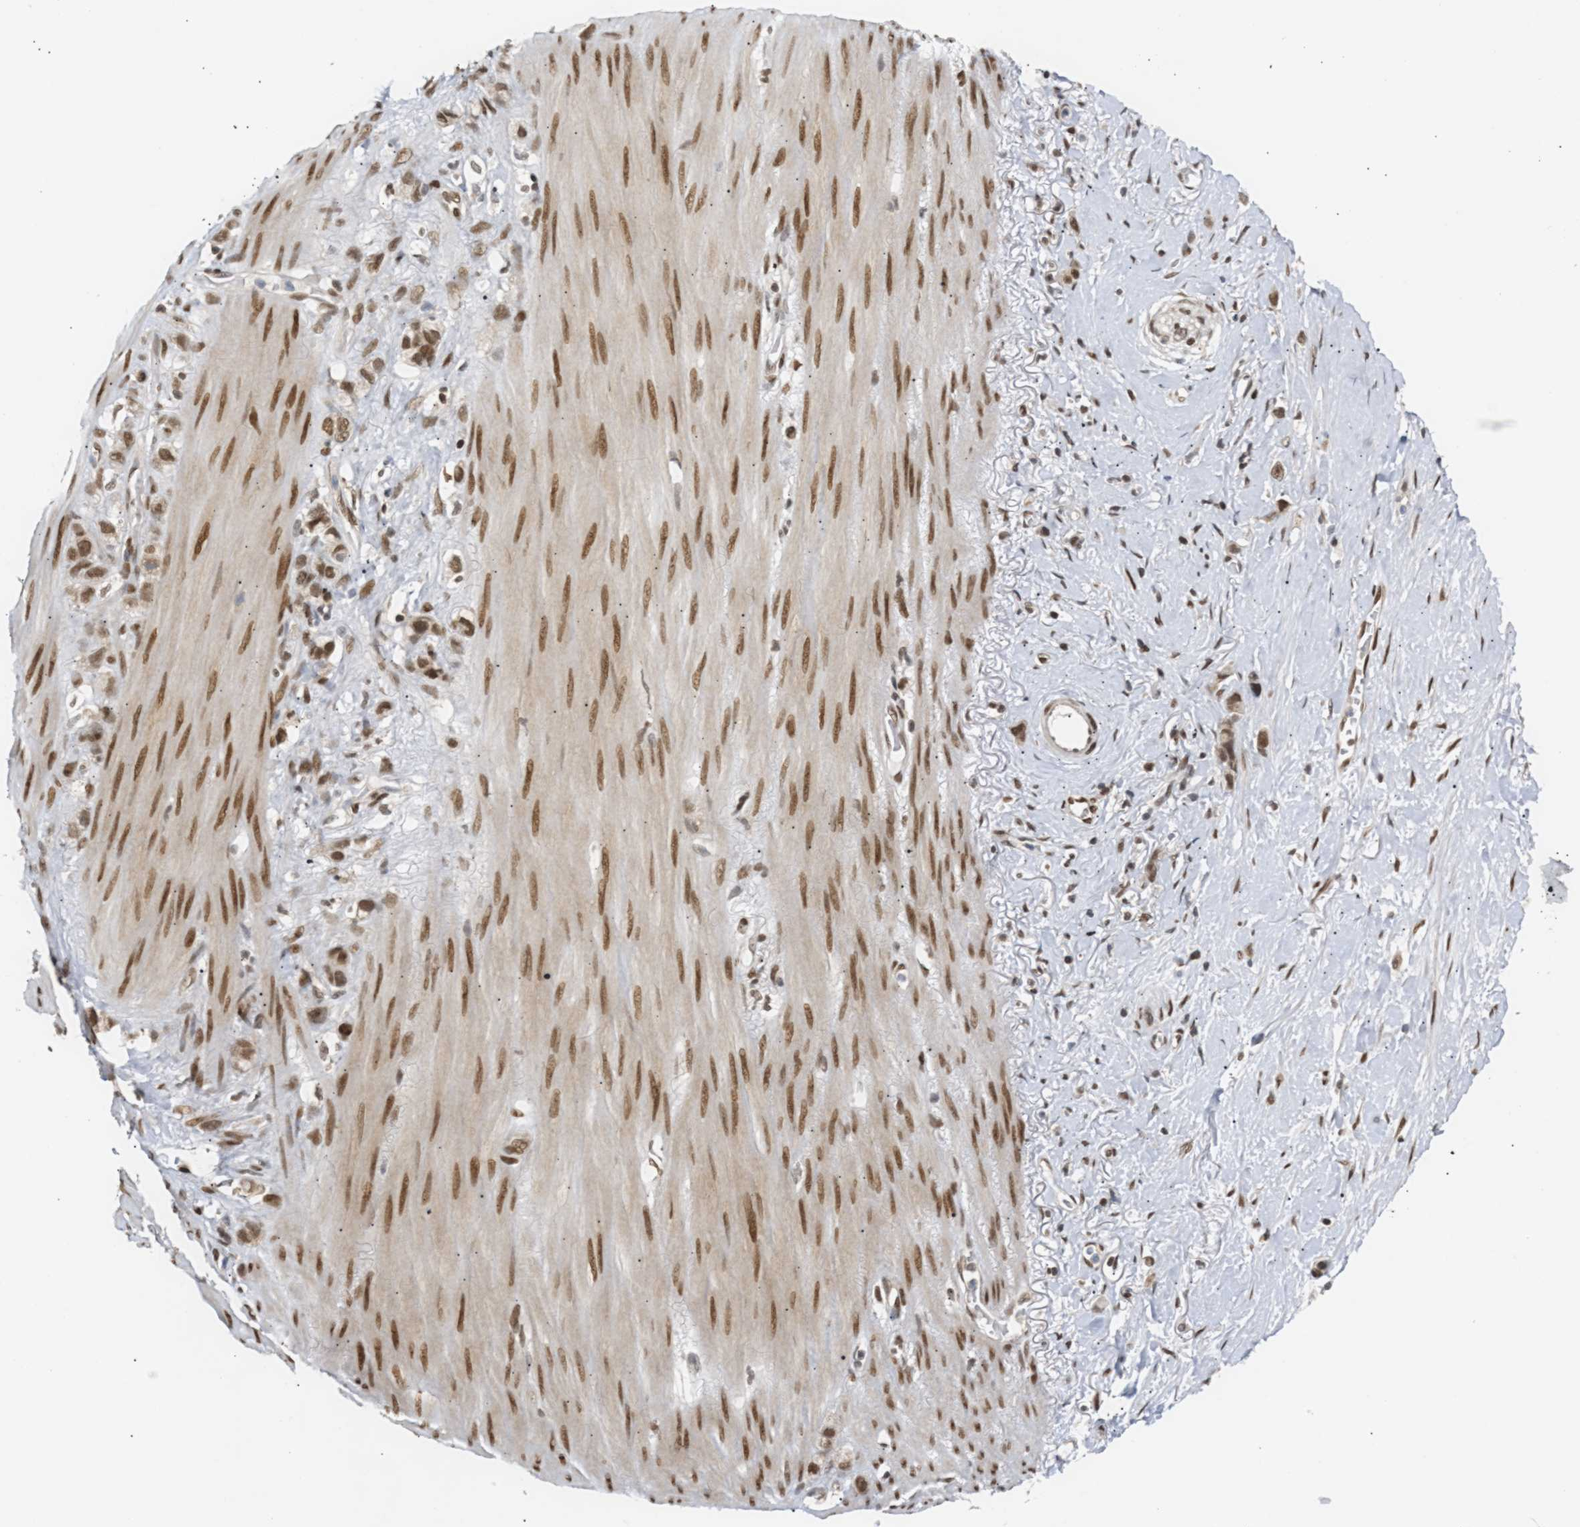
{"staining": {"intensity": "moderate", "quantity": ">75%", "location": "nuclear"}, "tissue": "stomach cancer", "cell_type": "Tumor cells", "image_type": "cancer", "snomed": [{"axis": "morphology", "description": "Normal tissue, NOS"}, {"axis": "morphology", "description": "Adenocarcinoma, NOS"}, {"axis": "morphology", "description": "Adenocarcinoma, High grade"}, {"axis": "topography", "description": "Stomach, upper"}, {"axis": "topography", "description": "Stomach"}], "caption": "Protein expression analysis of adenocarcinoma (stomach) shows moderate nuclear staining in approximately >75% of tumor cells.", "gene": "SSBP2", "patient": {"sex": "female", "age": 65}}